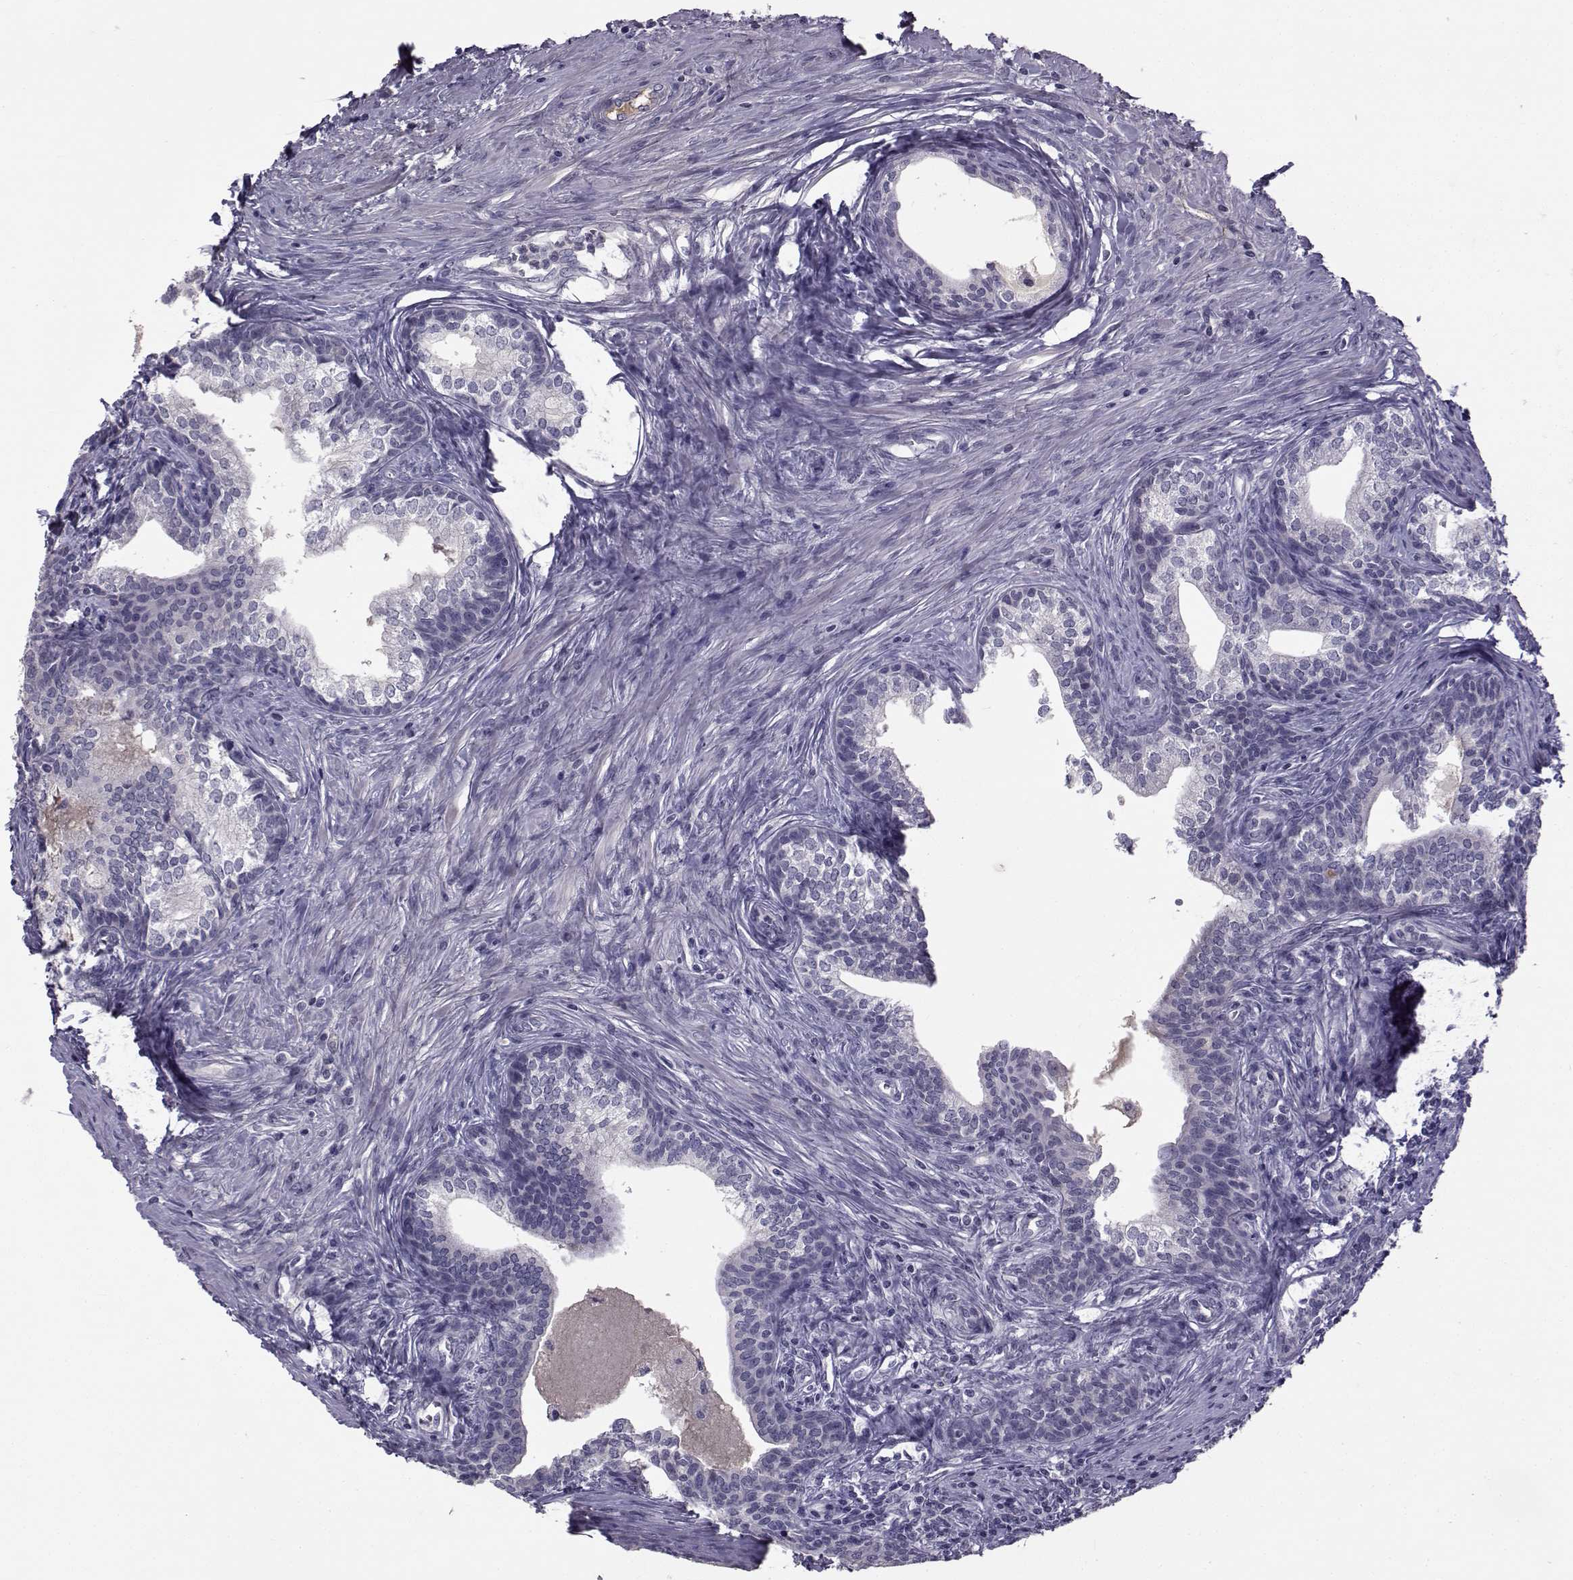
{"staining": {"intensity": "weak", "quantity": "<25%", "location": "cytoplasmic/membranous"}, "tissue": "prostate", "cell_type": "Glandular cells", "image_type": "normal", "snomed": [{"axis": "morphology", "description": "Normal tissue, NOS"}, {"axis": "topography", "description": "Prostate"}], "caption": "This image is of normal prostate stained with IHC to label a protein in brown with the nuclei are counter-stained blue. There is no staining in glandular cells. Nuclei are stained in blue.", "gene": "TNFRSF11B", "patient": {"sex": "male", "age": 65}}